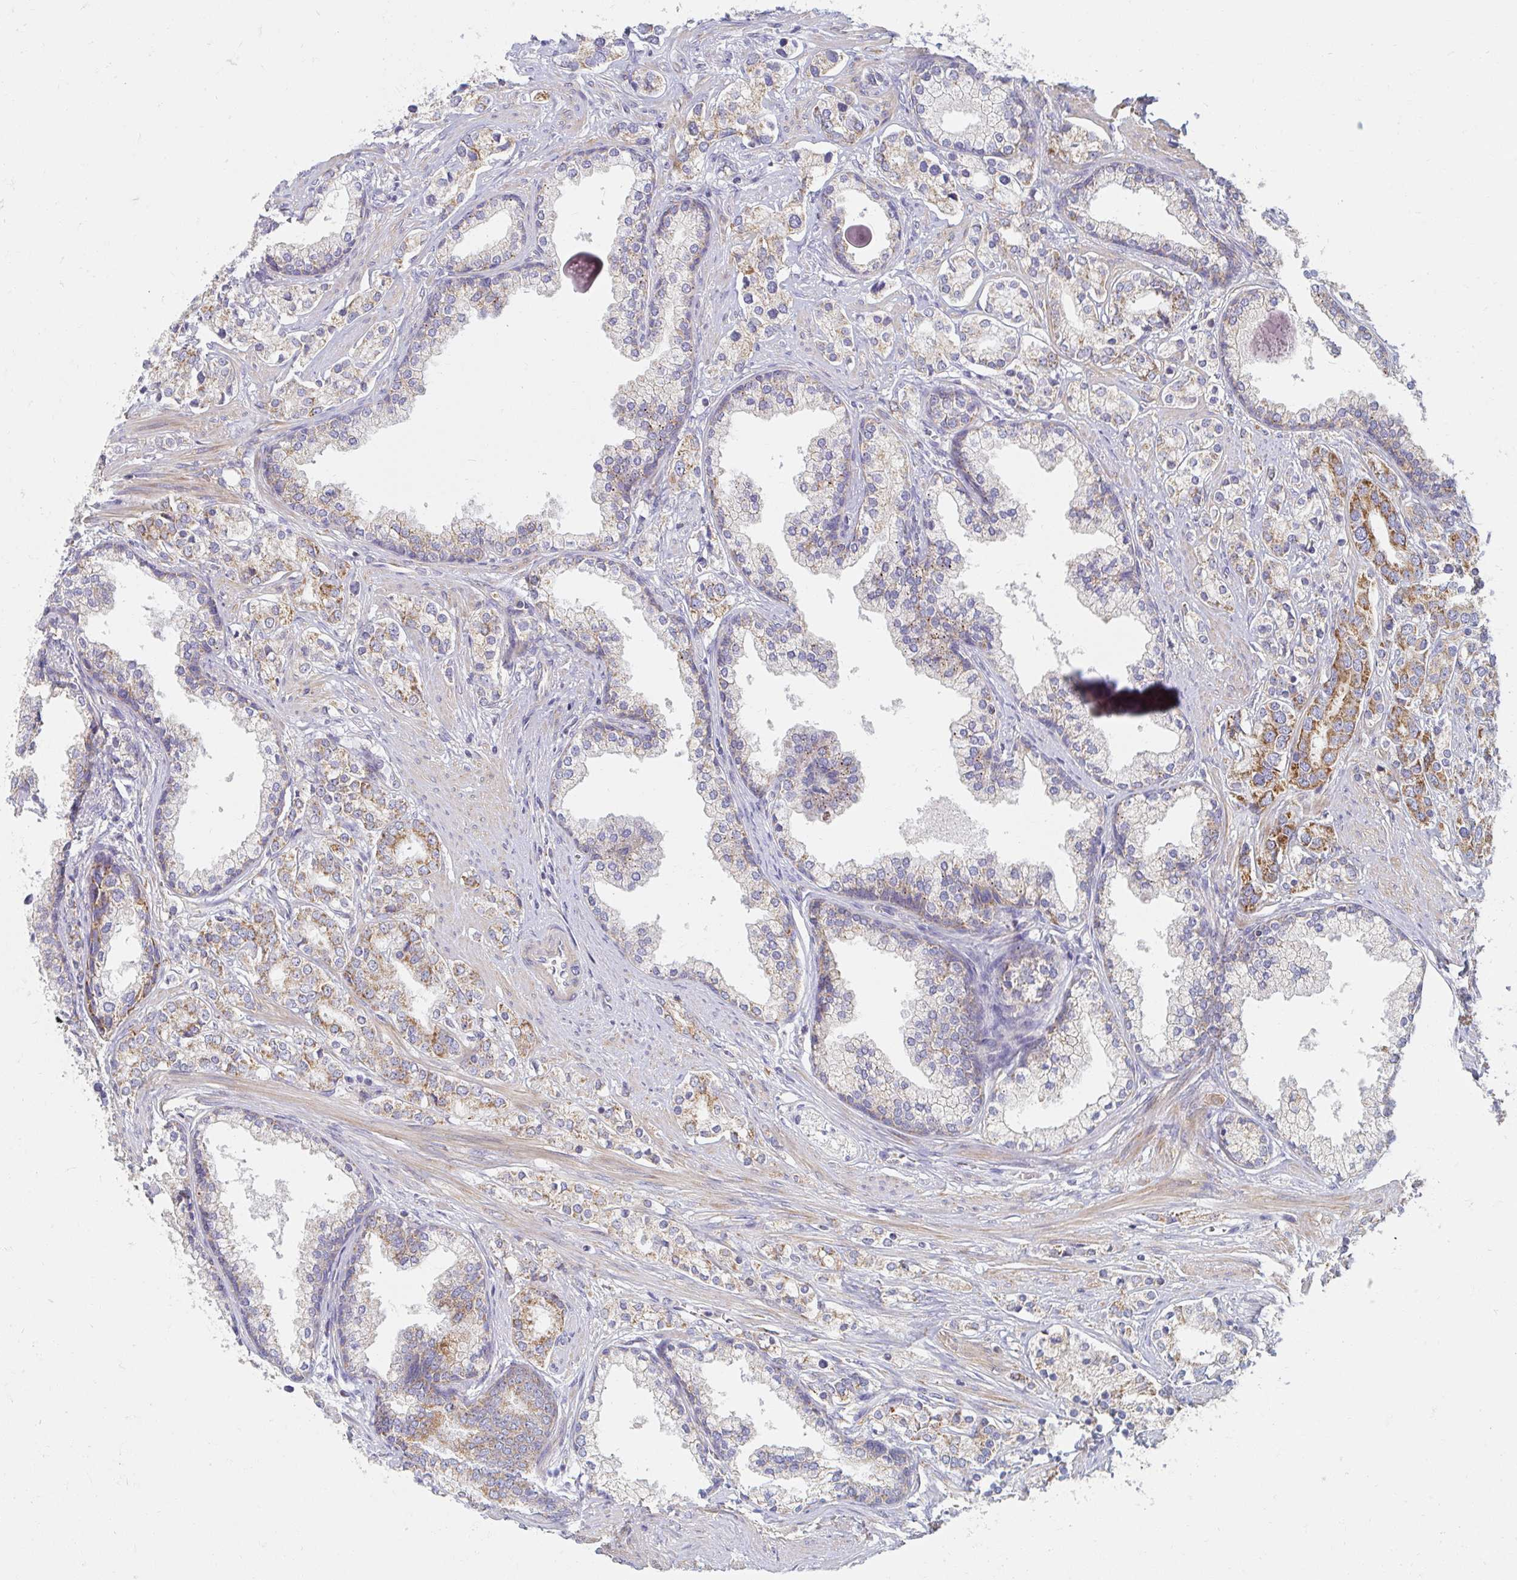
{"staining": {"intensity": "moderate", "quantity": ">75%", "location": "cytoplasmic/membranous"}, "tissue": "prostate cancer", "cell_type": "Tumor cells", "image_type": "cancer", "snomed": [{"axis": "morphology", "description": "Adenocarcinoma, High grade"}, {"axis": "topography", "description": "Prostate"}], "caption": "Immunohistochemical staining of prostate cancer (adenocarcinoma (high-grade)) displays medium levels of moderate cytoplasmic/membranous staining in about >75% of tumor cells.", "gene": "MAVS", "patient": {"sex": "male", "age": 58}}